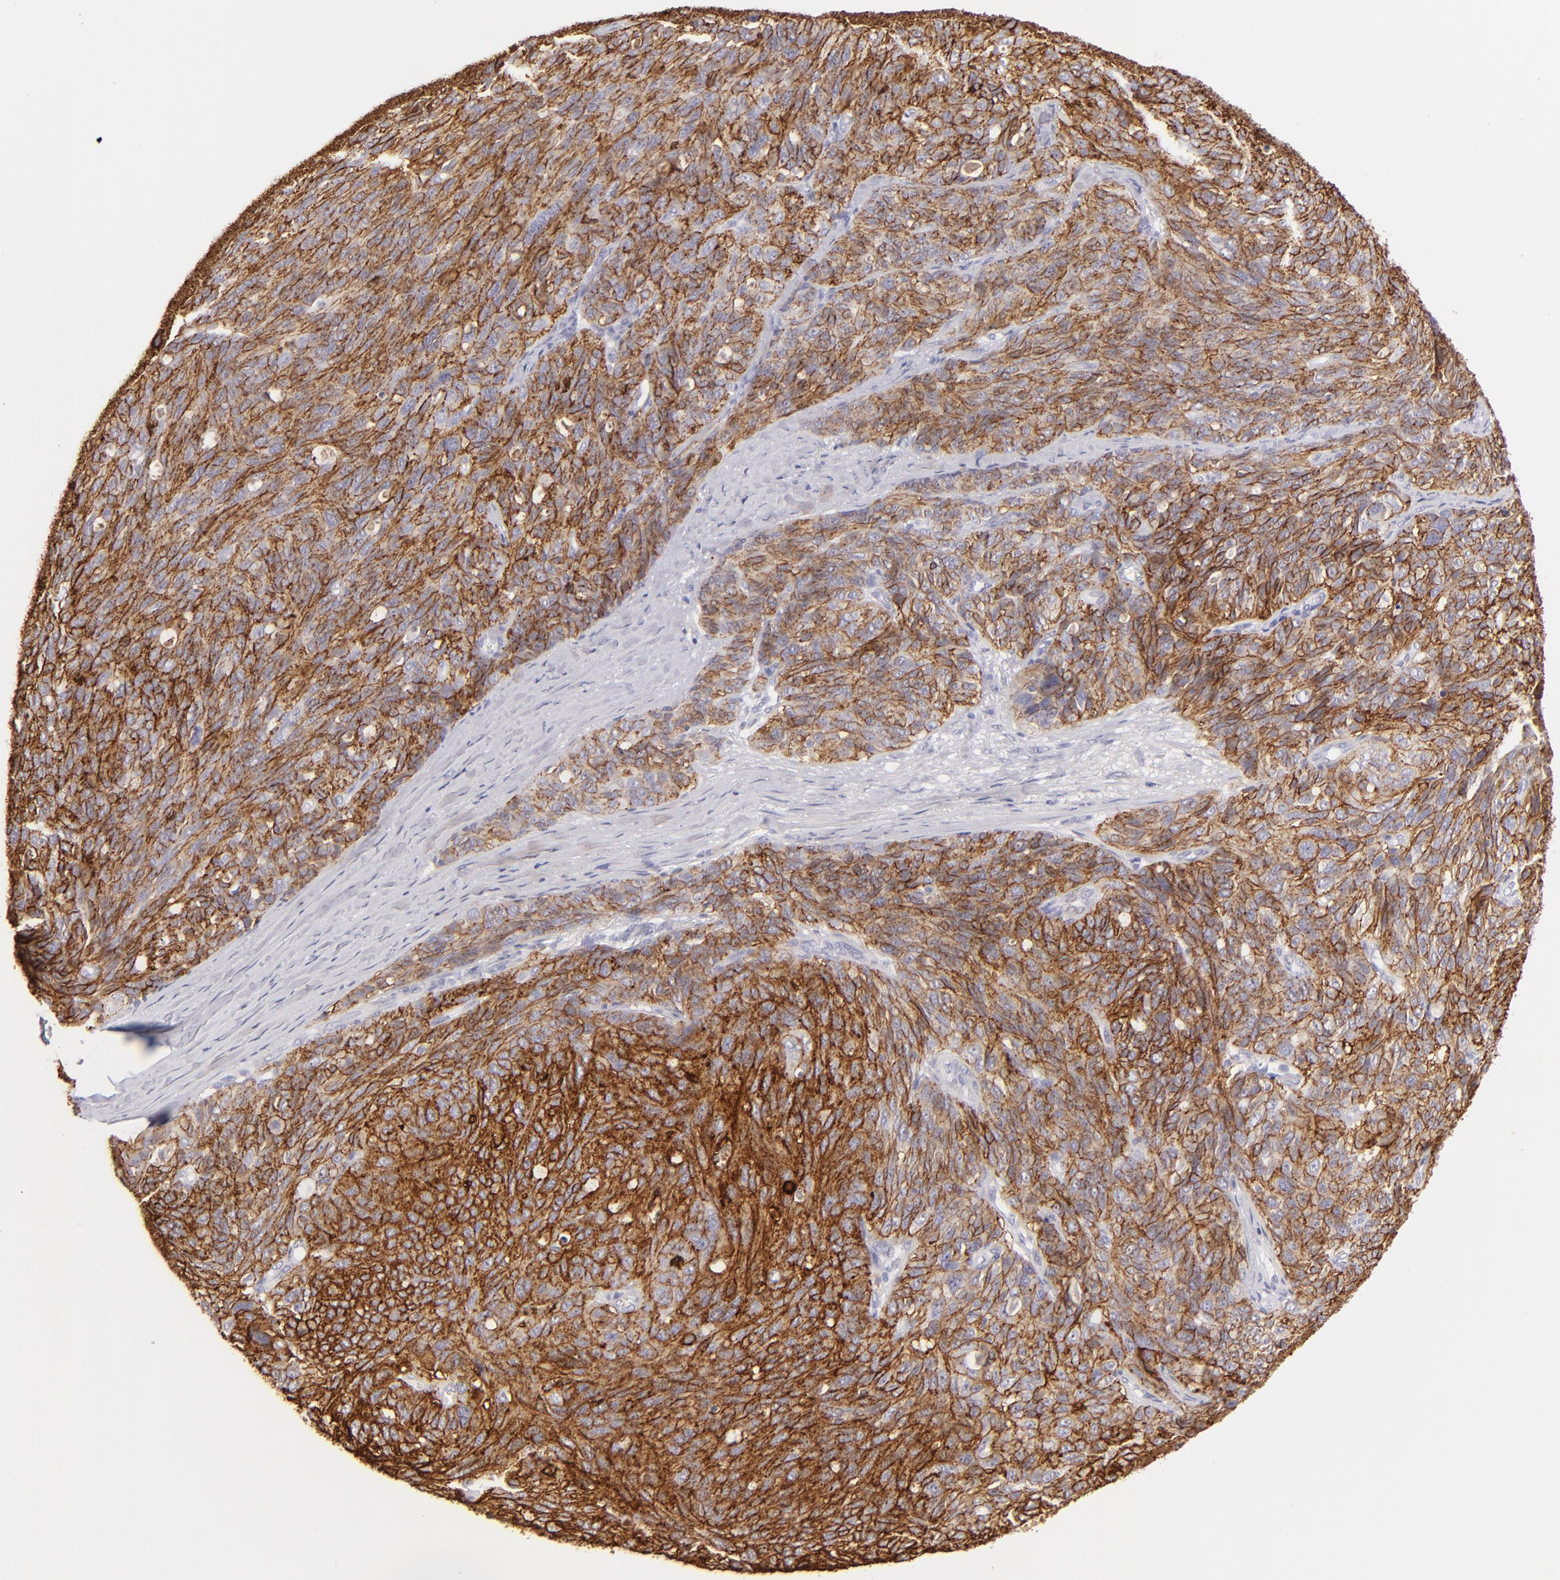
{"staining": {"intensity": "strong", "quantity": ">75%", "location": "cytoplasmic/membranous"}, "tissue": "ovarian cancer", "cell_type": "Tumor cells", "image_type": "cancer", "snomed": [{"axis": "morphology", "description": "Carcinoma, endometroid"}, {"axis": "topography", "description": "Ovary"}], "caption": "Immunohistochemical staining of human endometroid carcinoma (ovarian) reveals strong cytoplasmic/membranous protein positivity in about >75% of tumor cells. (DAB (3,3'-diaminobenzidine) IHC, brown staining for protein, blue staining for nuclei).", "gene": "CLDN4", "patient": {"sex": "female", "age": 60}}